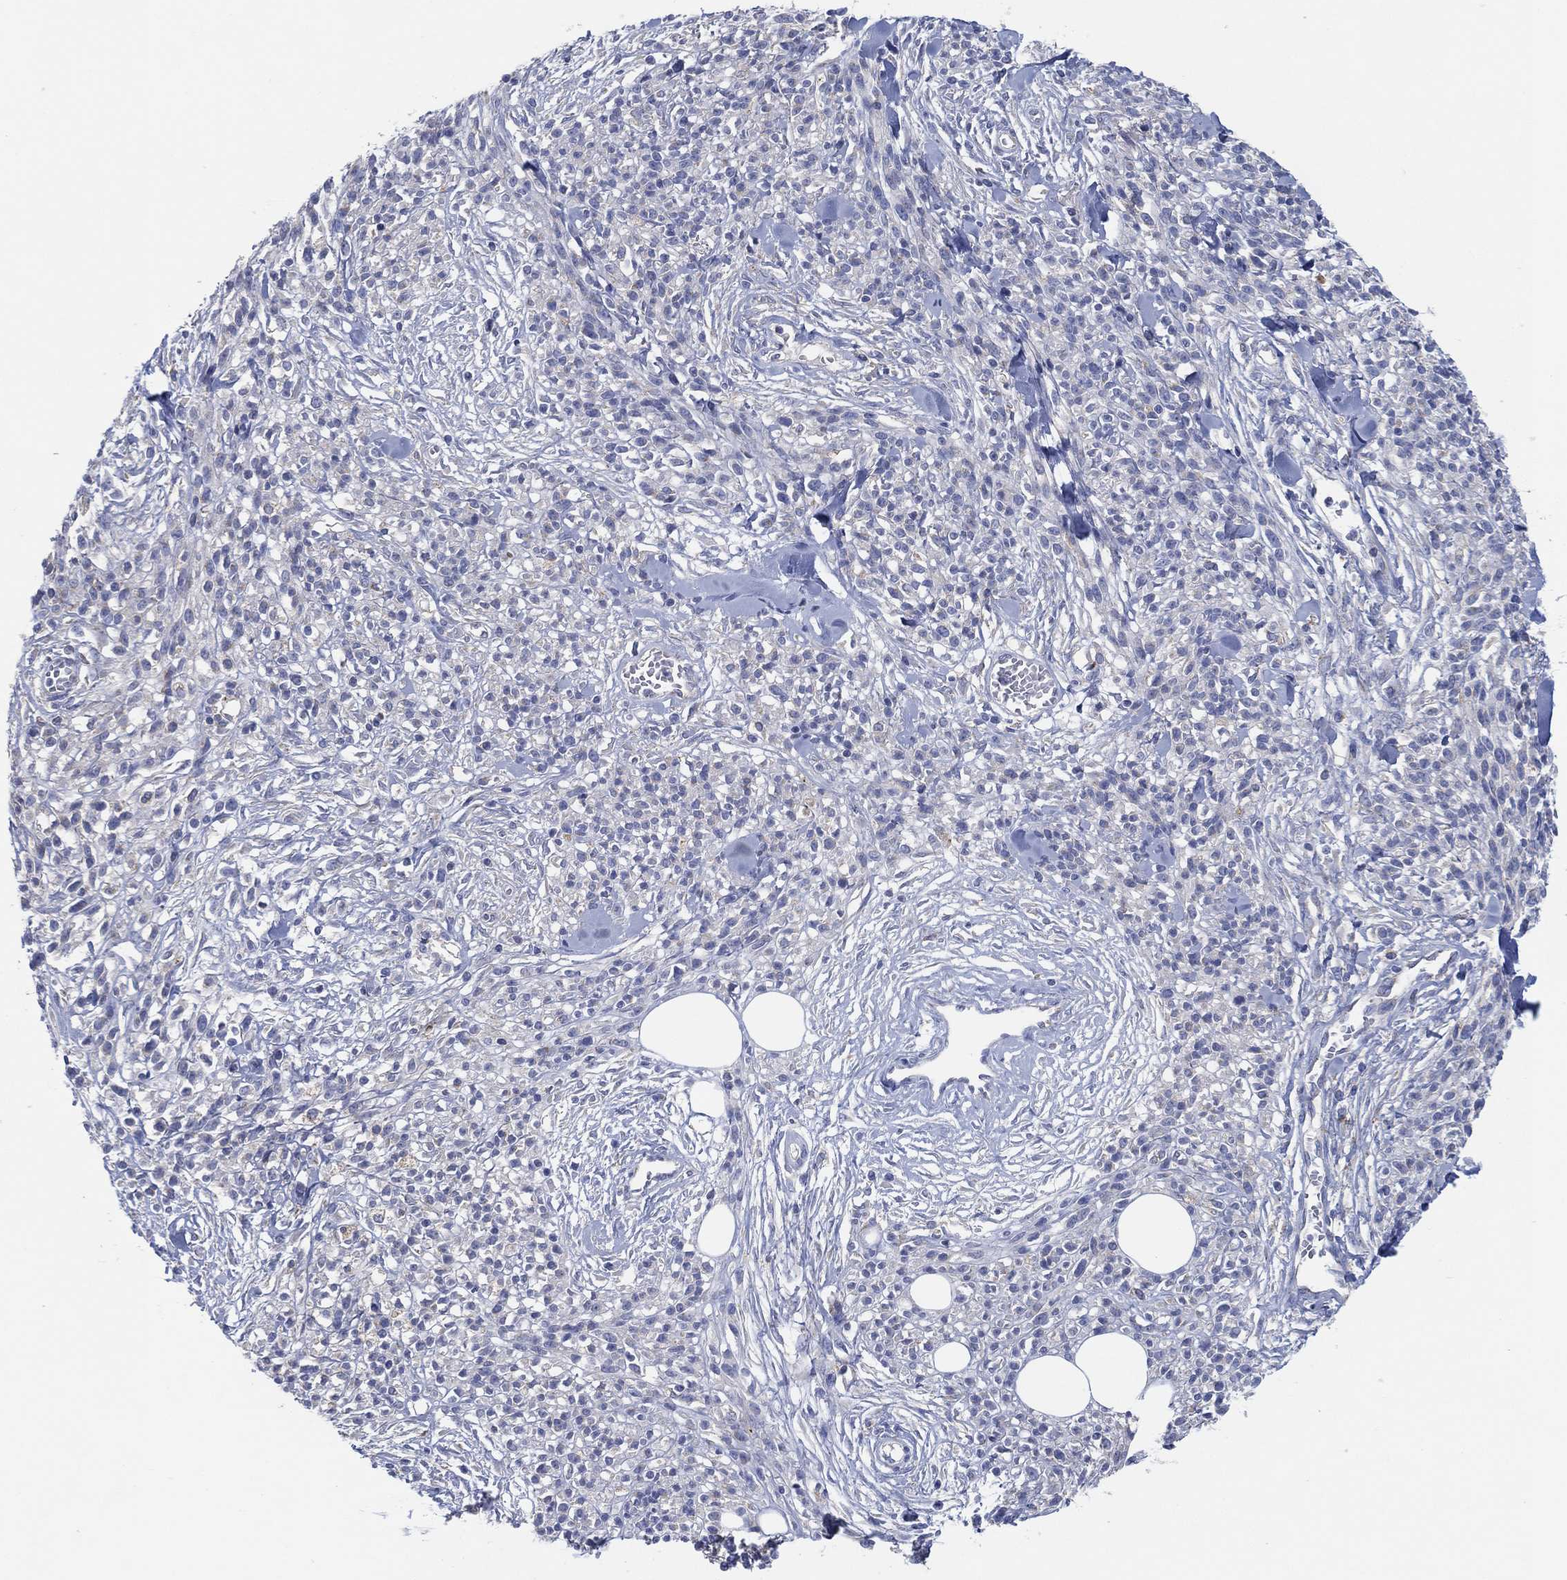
{"staining": {"intensity": "negative", "quantity": "none", "location": "none"}, "tissue": "melanoma", "cell_type": "Tumor cells", "image_type": "cancer", "snomed": [{"axis": "morphology", "description": "Malignant melanoma, NOS"}, {"axis": "topography", "description": "Skin"}, {"axis": "topography", "description": "Skin of trunk"}], "caption": "Malignant melanoma was stained to show a protein in brown. There is no significant expression in tumor cells.", "gene": "GALNS", "patient": {"sex": "male", "age": 74}}